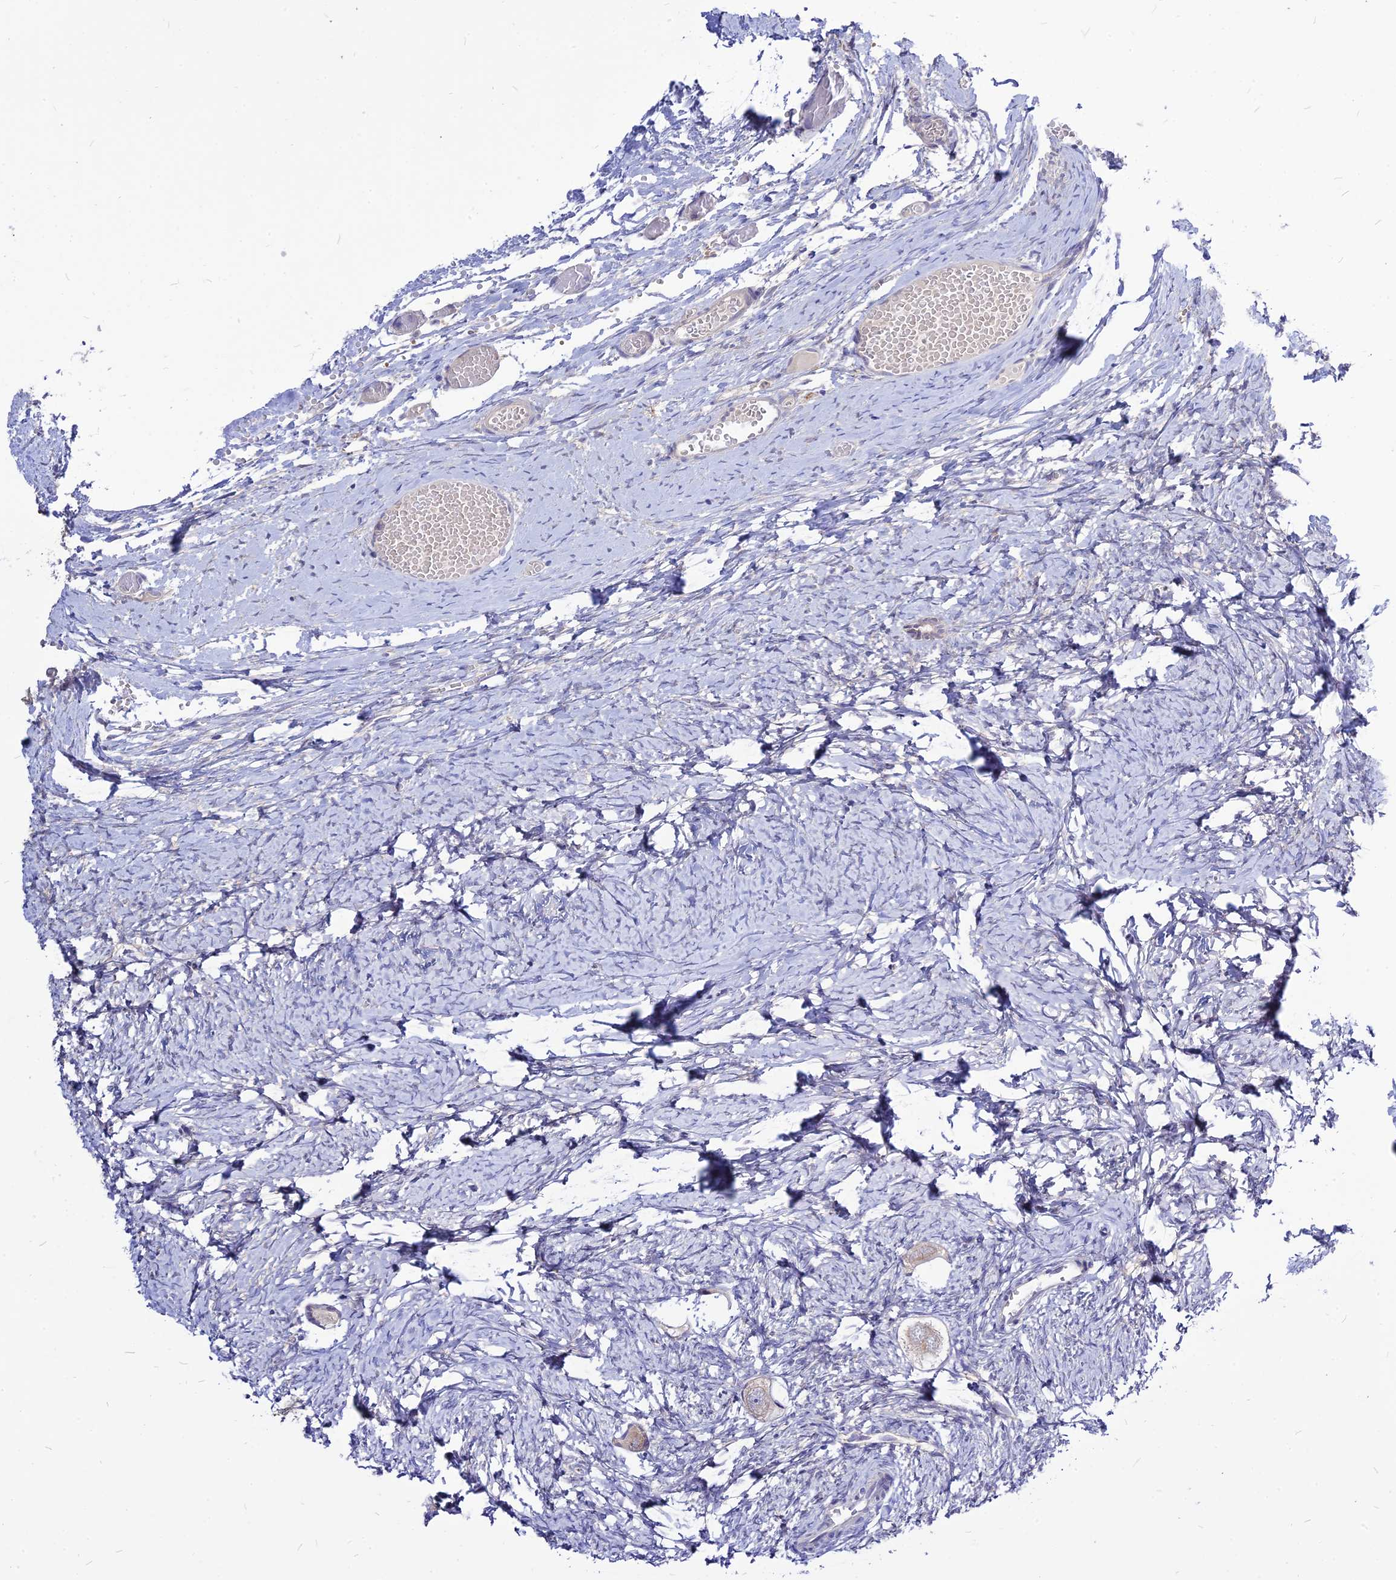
{"staining": {"intensity": "negative", "quantity": "none", "location": "none"}, "tissue": "ovary", "cell_type": "Follicle cells", "image_type": "normal", "snomed": [{"axis": "morphology", "description": "Normal tissue, NOS"}, {"axis": "topography", "description": "Ovary"}], "caption": "High power microscopy image of an immunohistochemistry (IHC) photomicrograph of benign ovary, revealing no significant positivity in follicle cells.", "gene": "CZIB", "patient": {"sex": "female", "age": 27}}